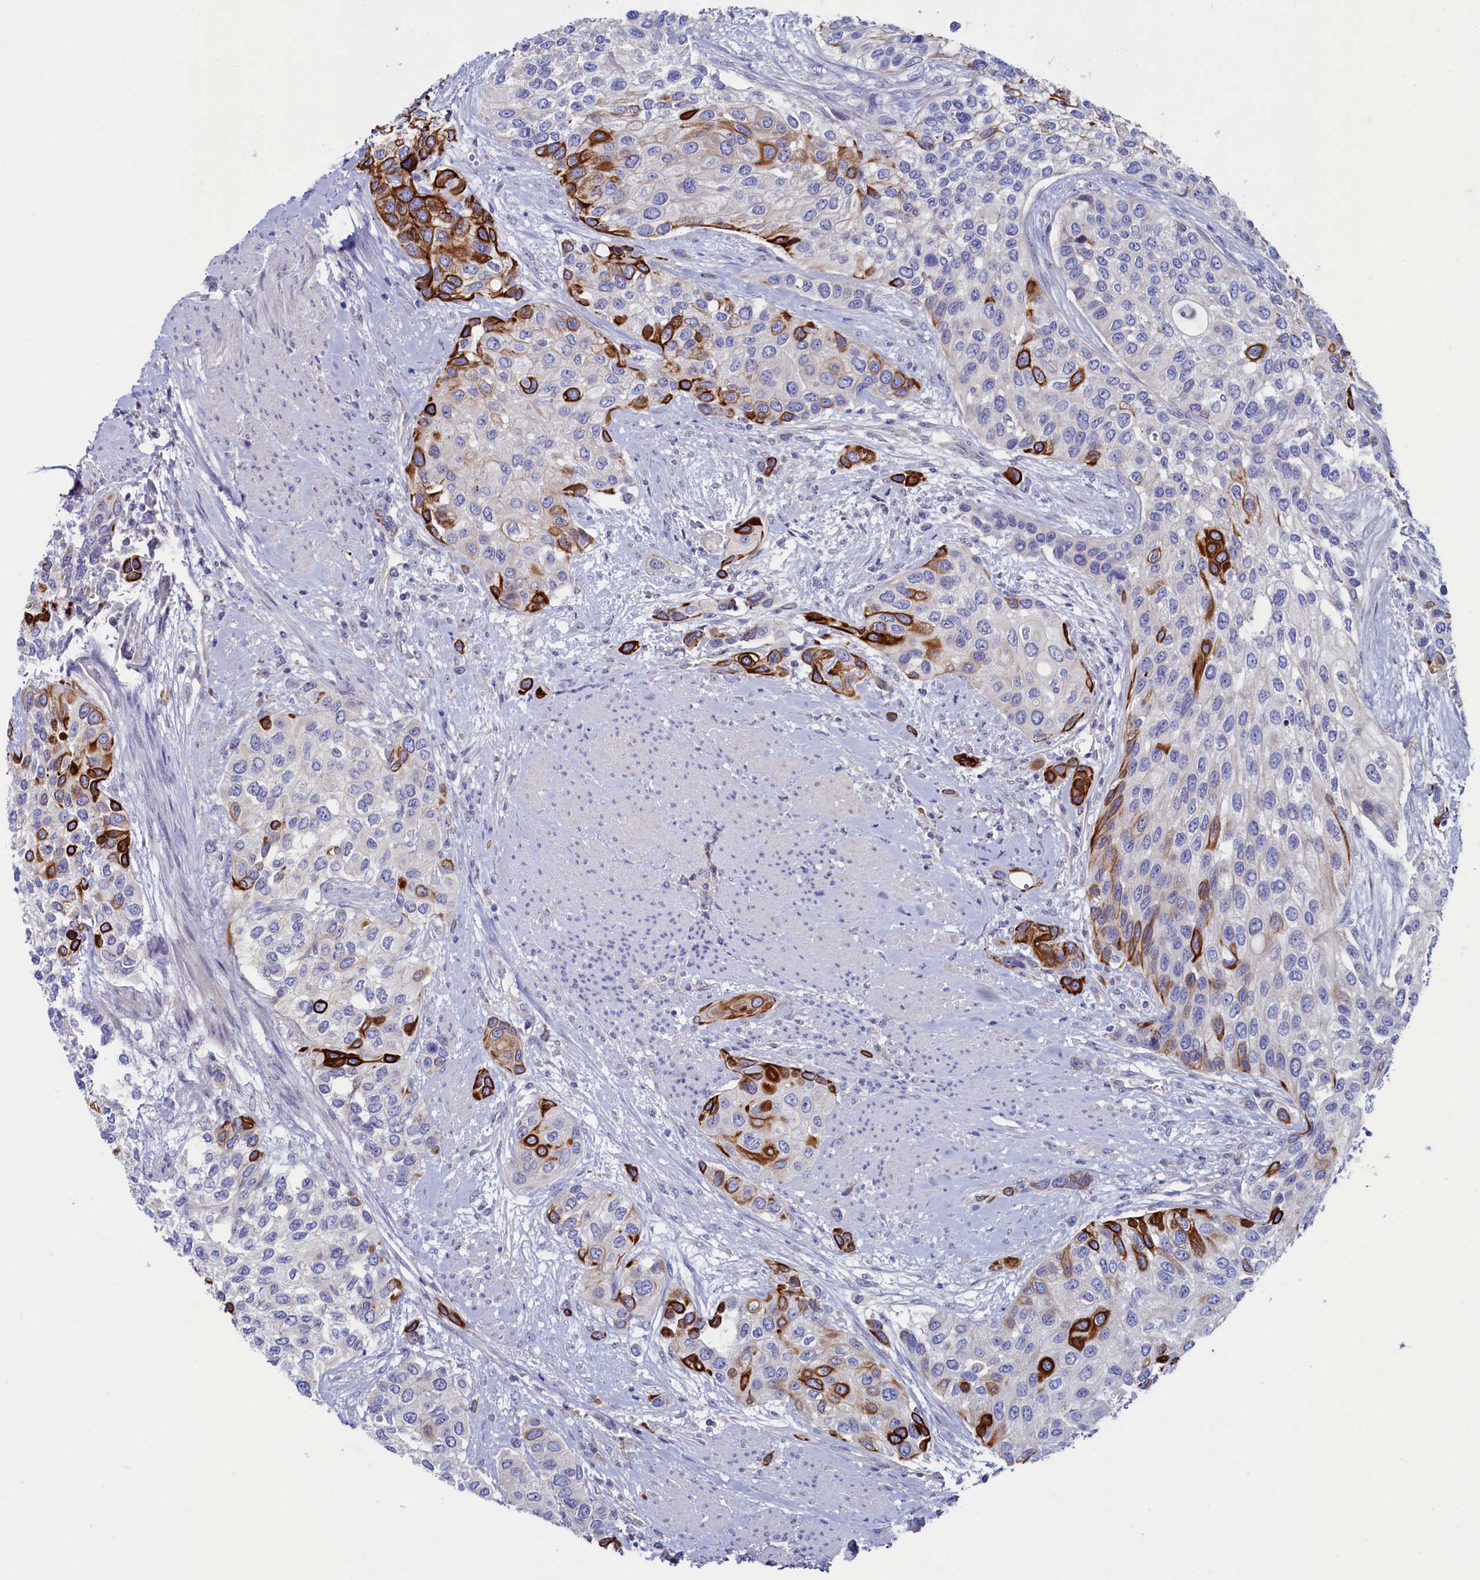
{"staining": {"intensity": "strong", "quantity": "<25%", "location": "cytoplasmic/membranous"}, "tissue": "urothelial cancer", "cell_type": "Tumor cells", "image_type": "cancer", "snomed": [{"axis": "morphology", "description": "Normal tissue, NOS"}, {"axis": "morphology", "description": "Urothelial carcinoma, High grade"}, {"axis": "topography", "description": "Vascular tissue"}, {"axis": "topography", "description": "Urinary bladder"}], "caption": "Tumor cells exhibit medium levels of strong cytoplasmic/membranous staining in about <25% of cells in urothelial cancer. (Stains: DAB (3,3'-diaminobenzidine) in brown, nuclei in blue, Microscopy: brightfield microscopy at high magnification).", "gene": "ASTE1", "patient": {"sex": "female", "age": 56}}